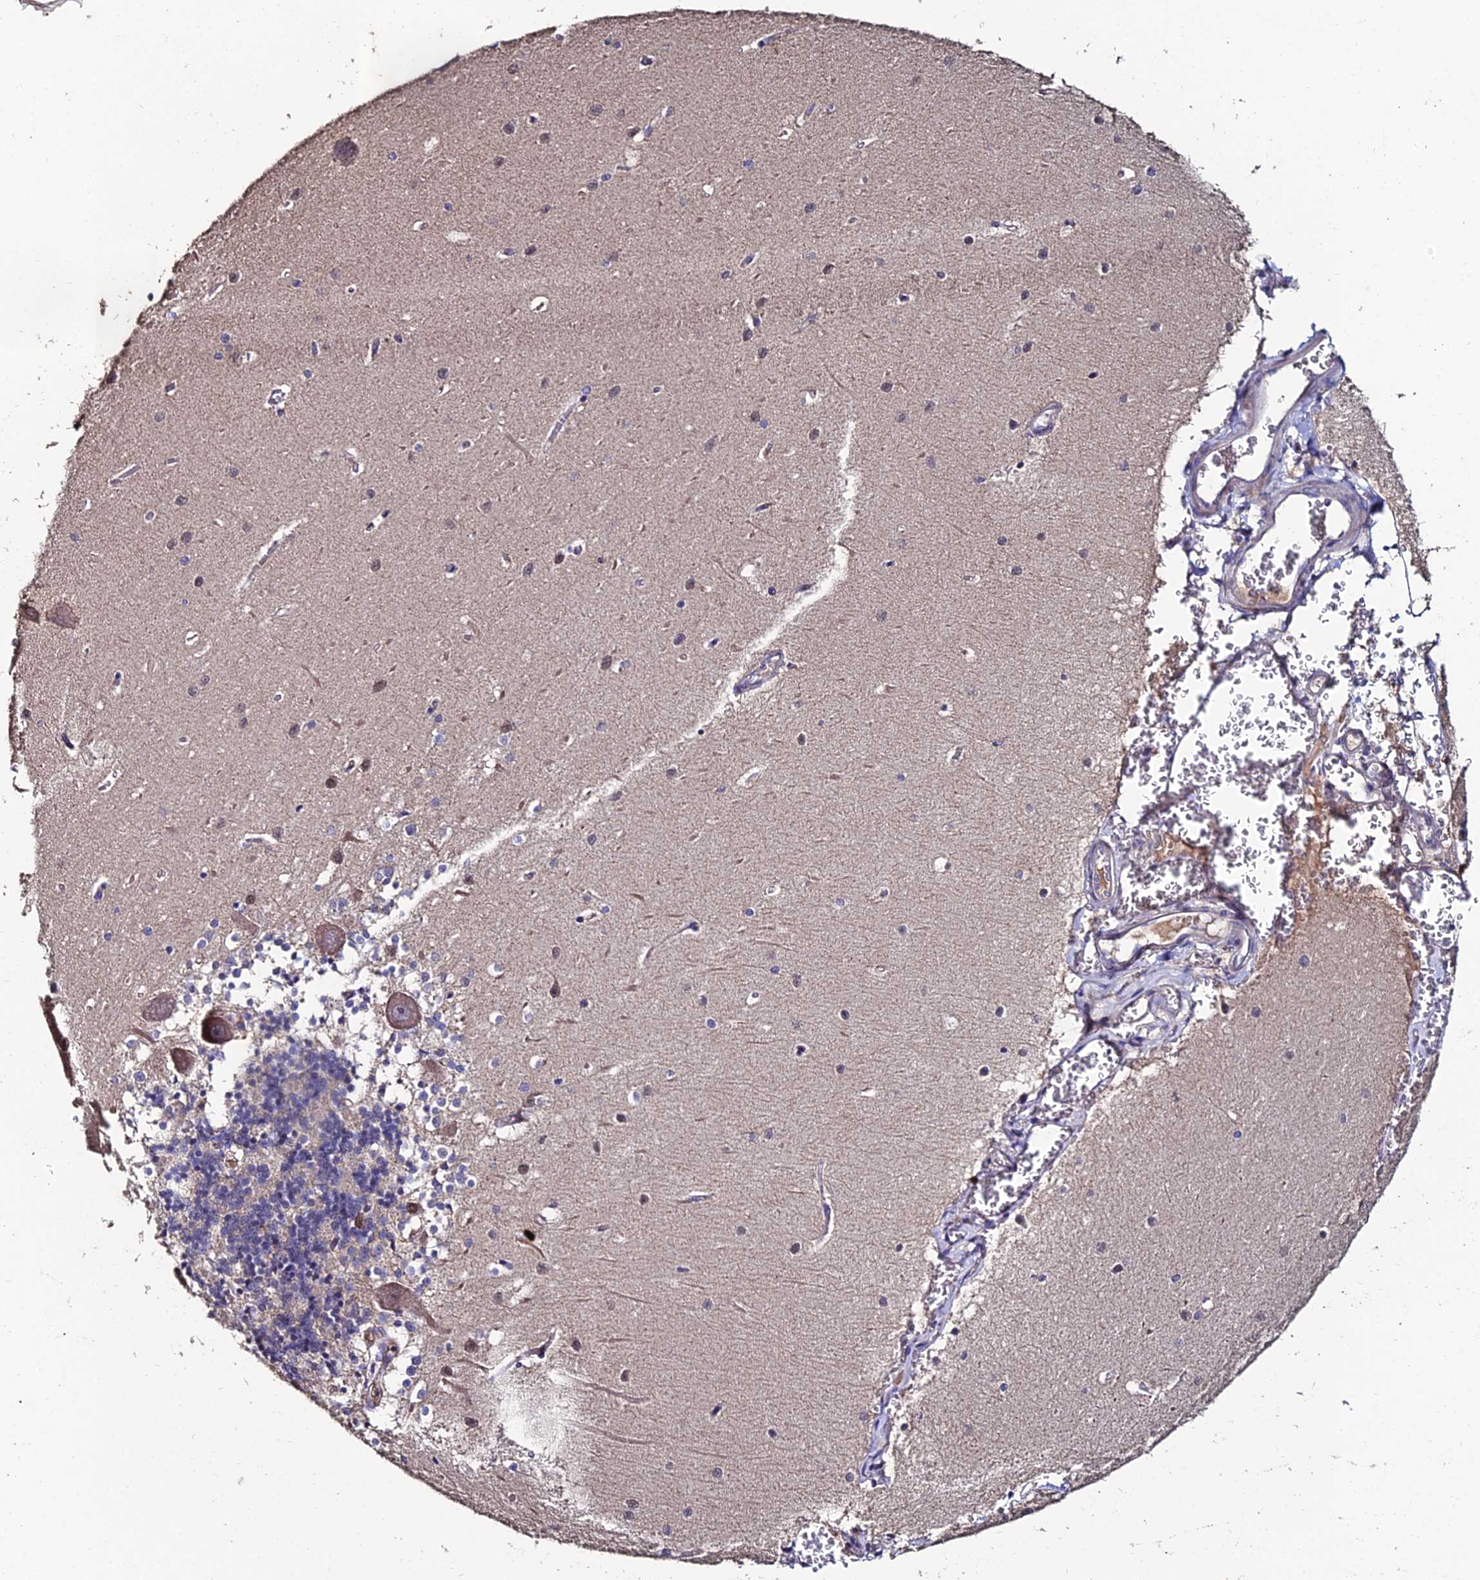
{"staining": {"intensity": "negative", "quantity": "none", "location": "none"}, "tissue": "cerebellum", "cell_type": "Cells in granular layer", "image_type": "normal", "snomed": [{"axis": "morphology", "description": "Normal tissue, NOS"}, {"axis": "topography", "description": "Cerebellum"}], "caption": "High magnification brightfield microscopy of unremarkable cerebellum stained with DAB (brown) and counterstained with hematoxylin (blue): cells in granular layer show no significant positivity. (DAB immunohistochemistry (IHC), high magnification).", "gene": "ESRRG", "patient": {"sex": "male", "age": 37}}